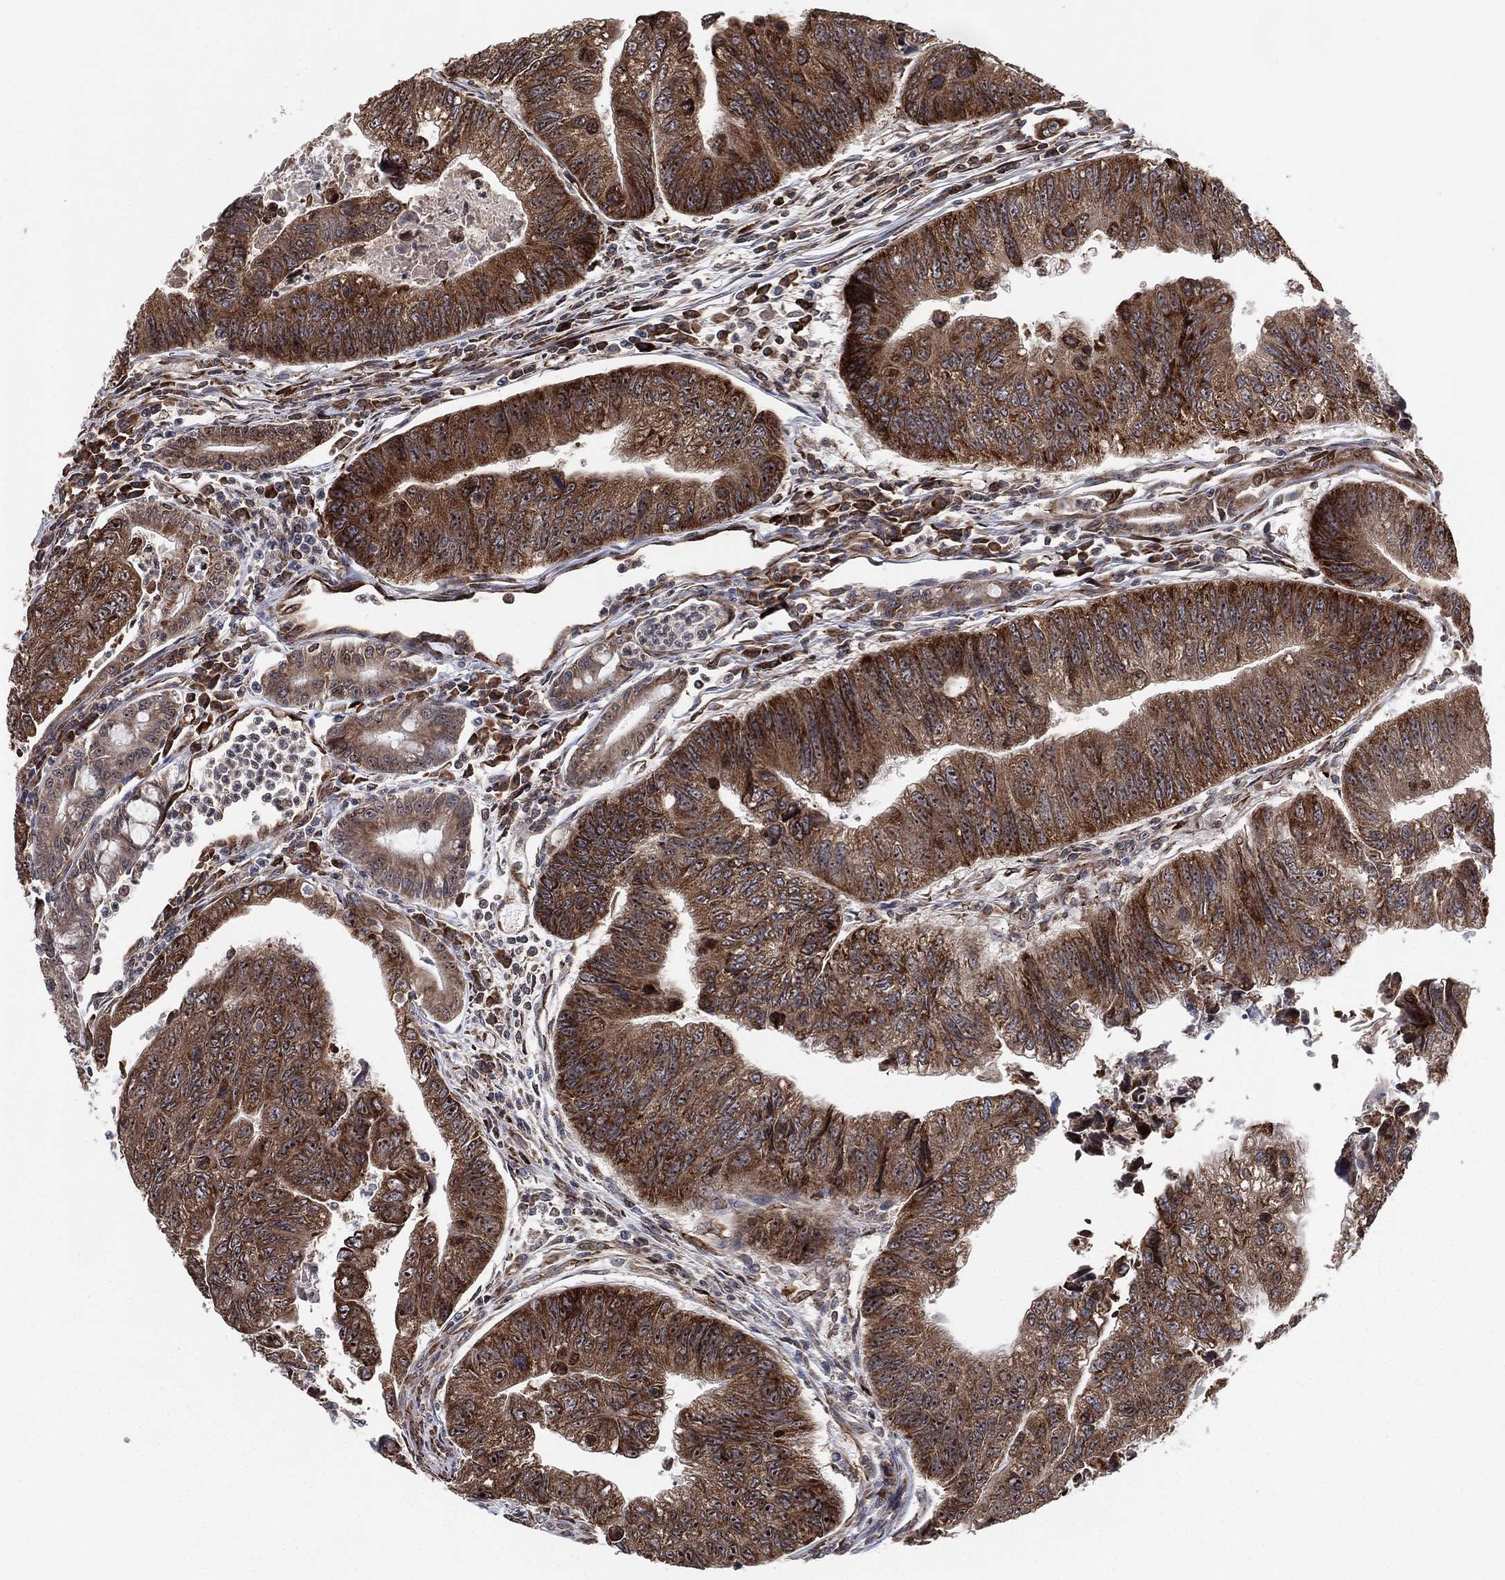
{"staining": {"intensity": "strong", "quantity": ">75%", "location": "cytoplasmic/membranous"}, "tissue": "colorectal cancer", "cell_type": "Tumor cells", "image_type": "cancer", "snomed": [{"axis": "morphology", "description": "Adenocarcinoma, NOS"}, {"axis": "topography", "description": "Colon"}], "caption": "Immunohistochemistry (IHC) photomicrograph of colorectal adenocarcinoma stained for a protein (brown), which shows high levels of strong cytoplasmic/membranous expression in about >75% of tumor cells.", "gene": "TMCO1", "patient": {"sex": "female", "age": 65}}